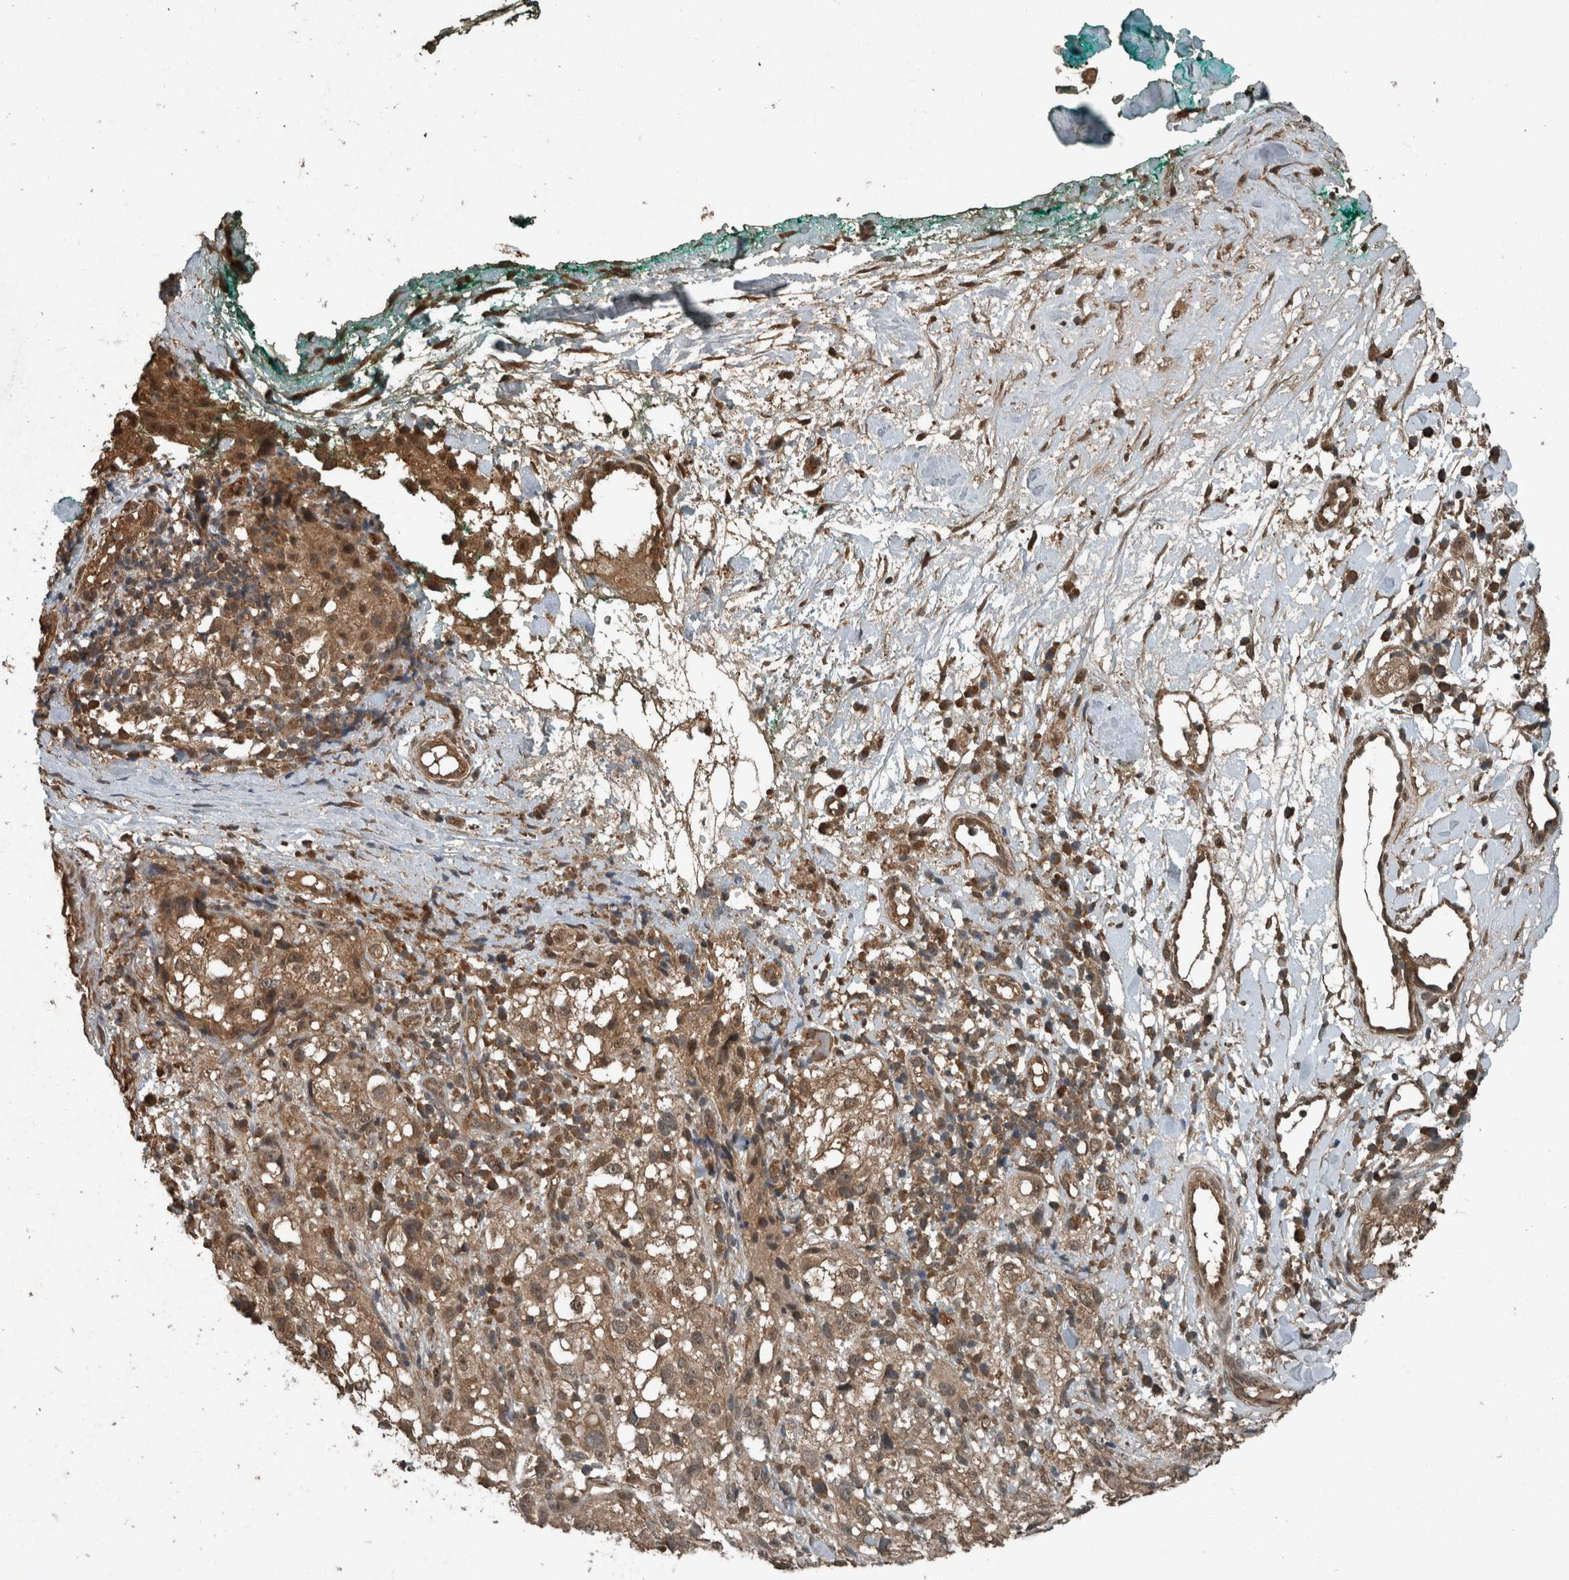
{"staining": {"intensity": "moderate", "quantity": ">75%", "location": "cytoplasmic/membranous,nuclear"}, "tissue": "melanoma", "cell_type": "Tumor cells", "image_type": "cancer", "snomed": [{"axis": "morphology", "description": "Necrosis, NOS"}, {"axis": "morphology", "description": "Malignant melanoma, NOS"}, {"axis": "topography", "description": "Skin"}], "caption": "The micrograph shows immunohistochemical staining of malignant melanoma. There is moderate cytoplasmic/membranous and nuclear positivity is appreciated in about >75% of tumor cells.", "gene": "ARHGEF12", "patient": {"sex": "female", "age": 87}}